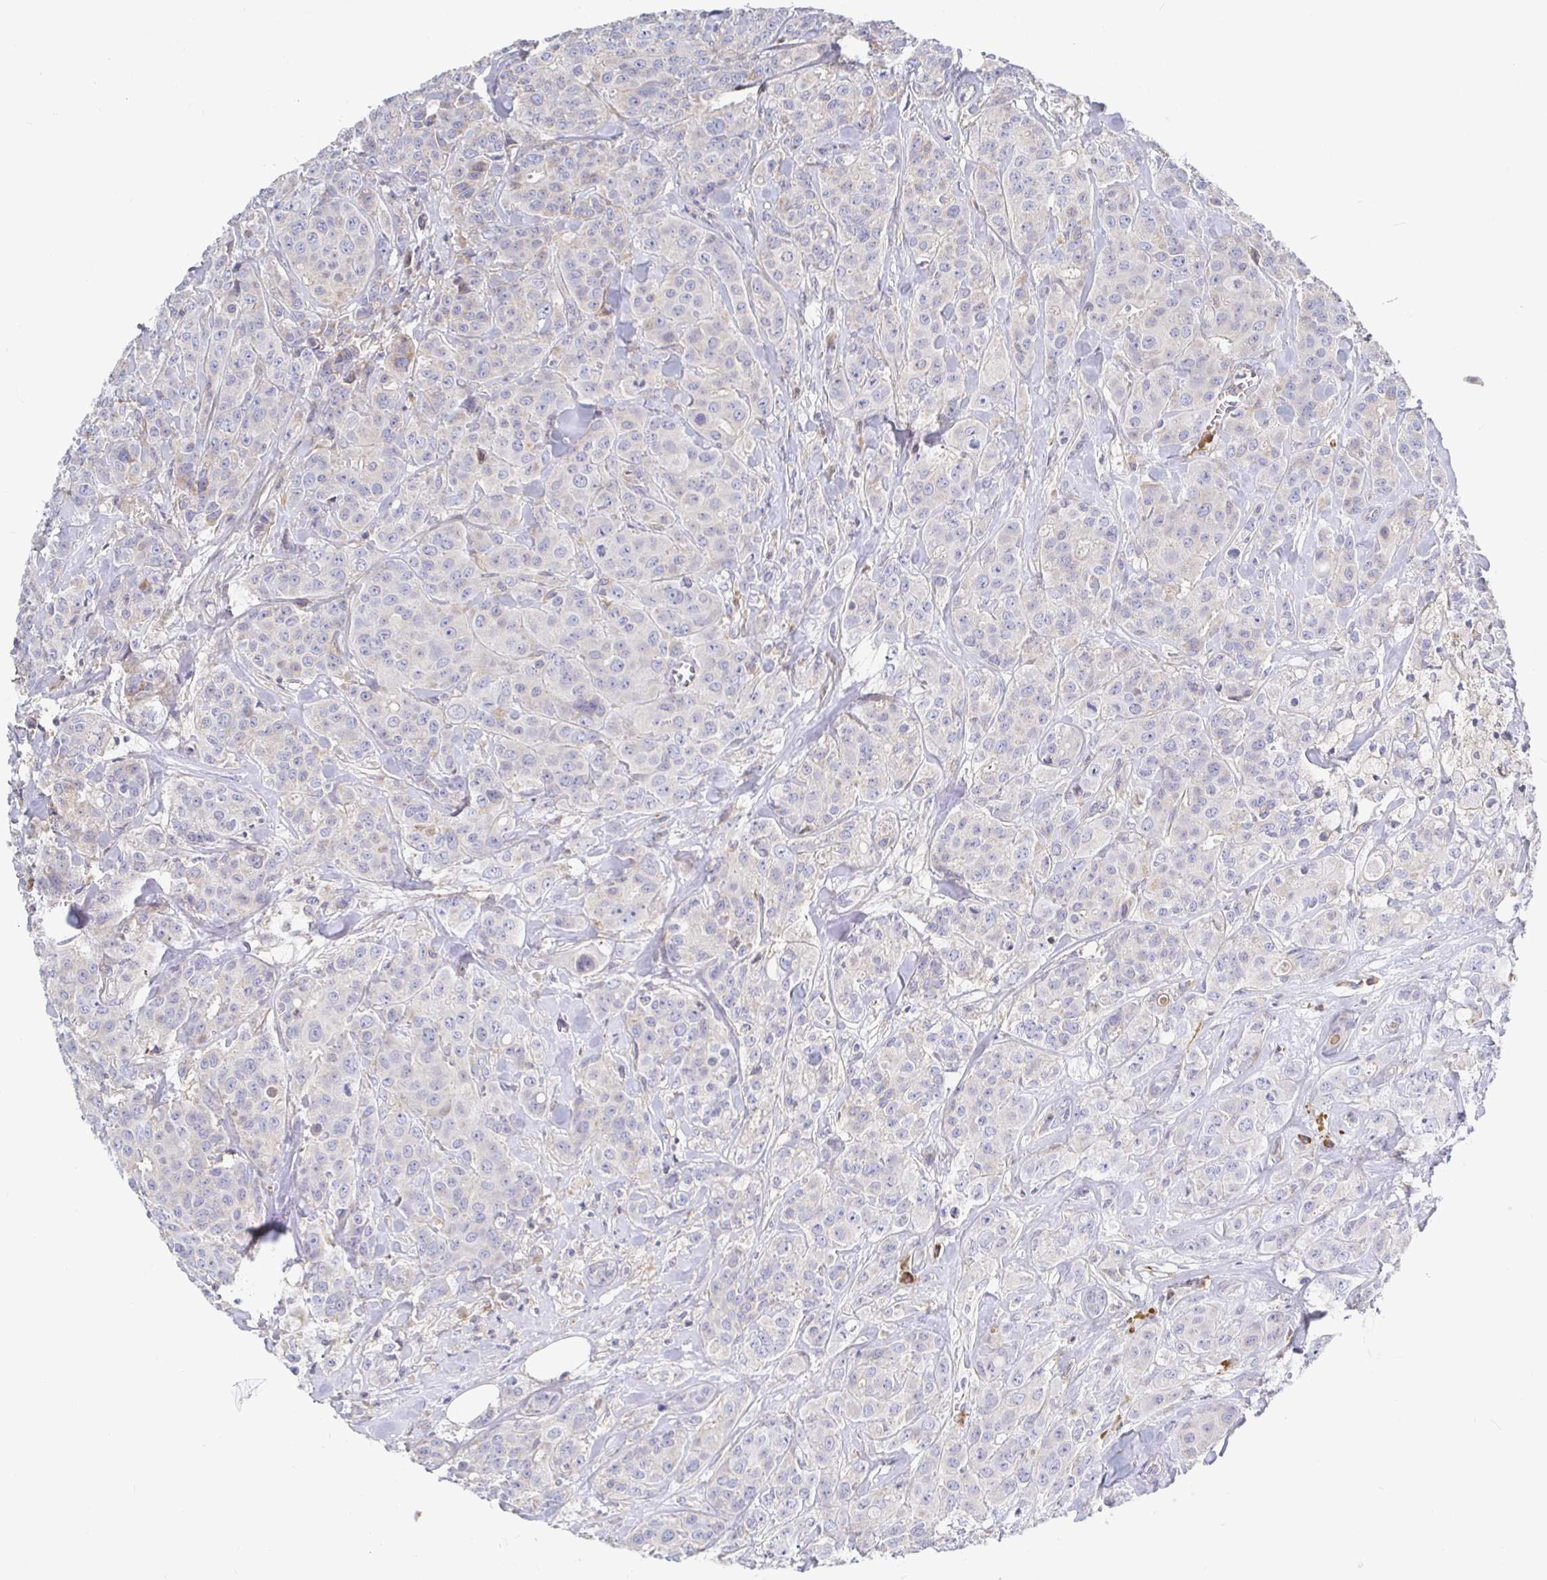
{"staining": {"intensity": "negative", "quantity": "none", "location": "none"}, "tissue": "breast cancer", "cell_type": "Tumor cells", "image_type": "cancer", "snomed": [{"axis": "morphology", "description": "Normal tissue, NOS"}, {"axis": "morphology", "description": "Duct carcinoma"}, {"axis": "topography", "description": "Breast"}], "caption": "This is a histopathology image of IHC staining of intraductal carcinoma (breast), which shows no staining in tumor cells.", "gene": "IRAK2", "patient": {"sex": "female", "age": 43}}